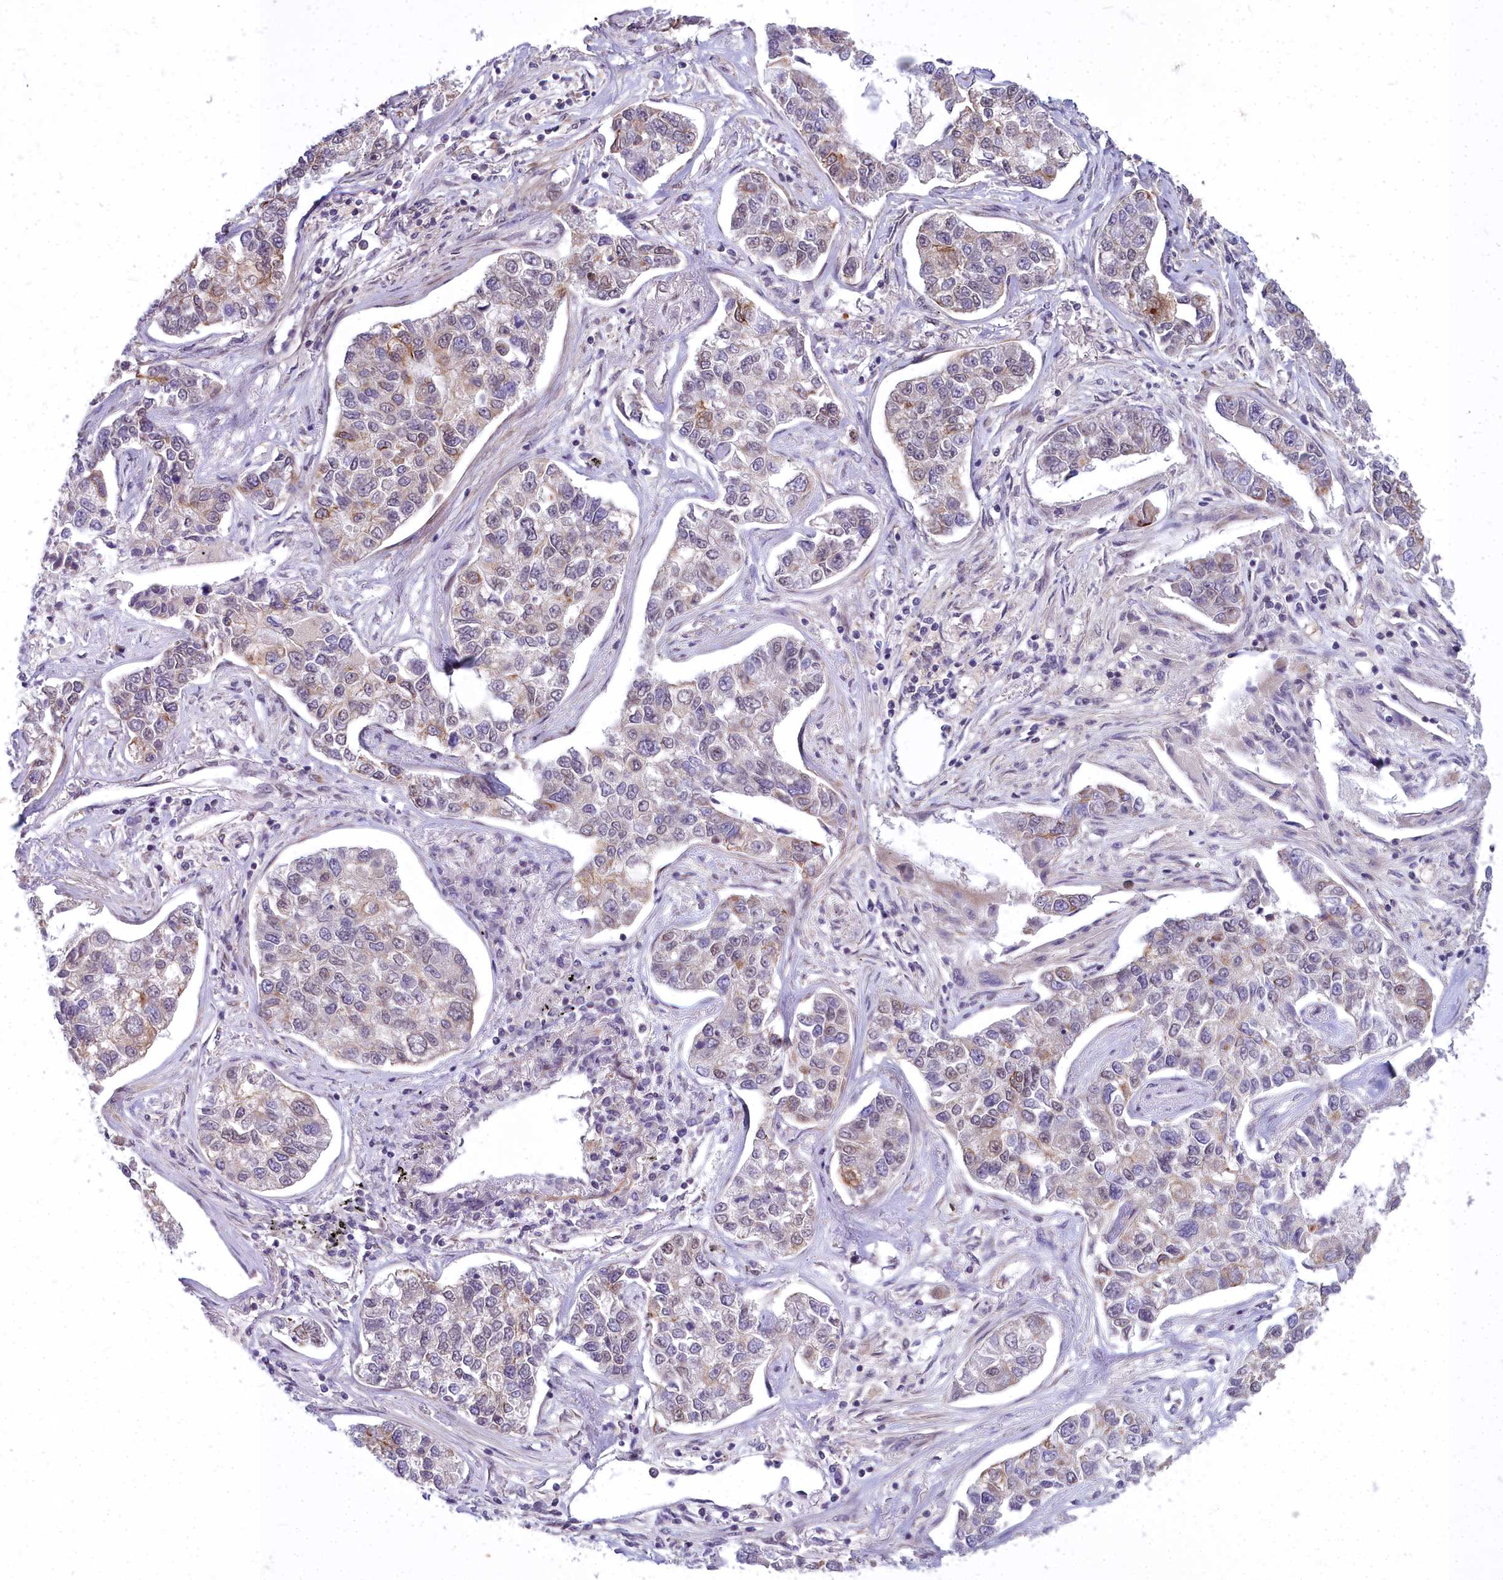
{"staining": {"intensity": "moderate", "quantity": "<25%", "location": "cytoplasmic/membranous"}, "tissue": "lung cancer", "cell_type": "Tumor cells", "image_type": "cancer", "snomed": [{"axis": "morphology", "description": "Adenocarcinoma, NOS"}, {"axis": "topography", "description": "Lung"}], "caption": "DAB (3,3'-diaminobenzidine) immunohistochemical staining of adenocarcinoma (lung) exhibits moderate cytoplasmic/membranous protein expression in approximately <25% of tumor cells. (DAB IHC with brightfield microscopy, high magnification).", "gene": "ABCB8", "patient": {"sex": "male", "age": 49}}